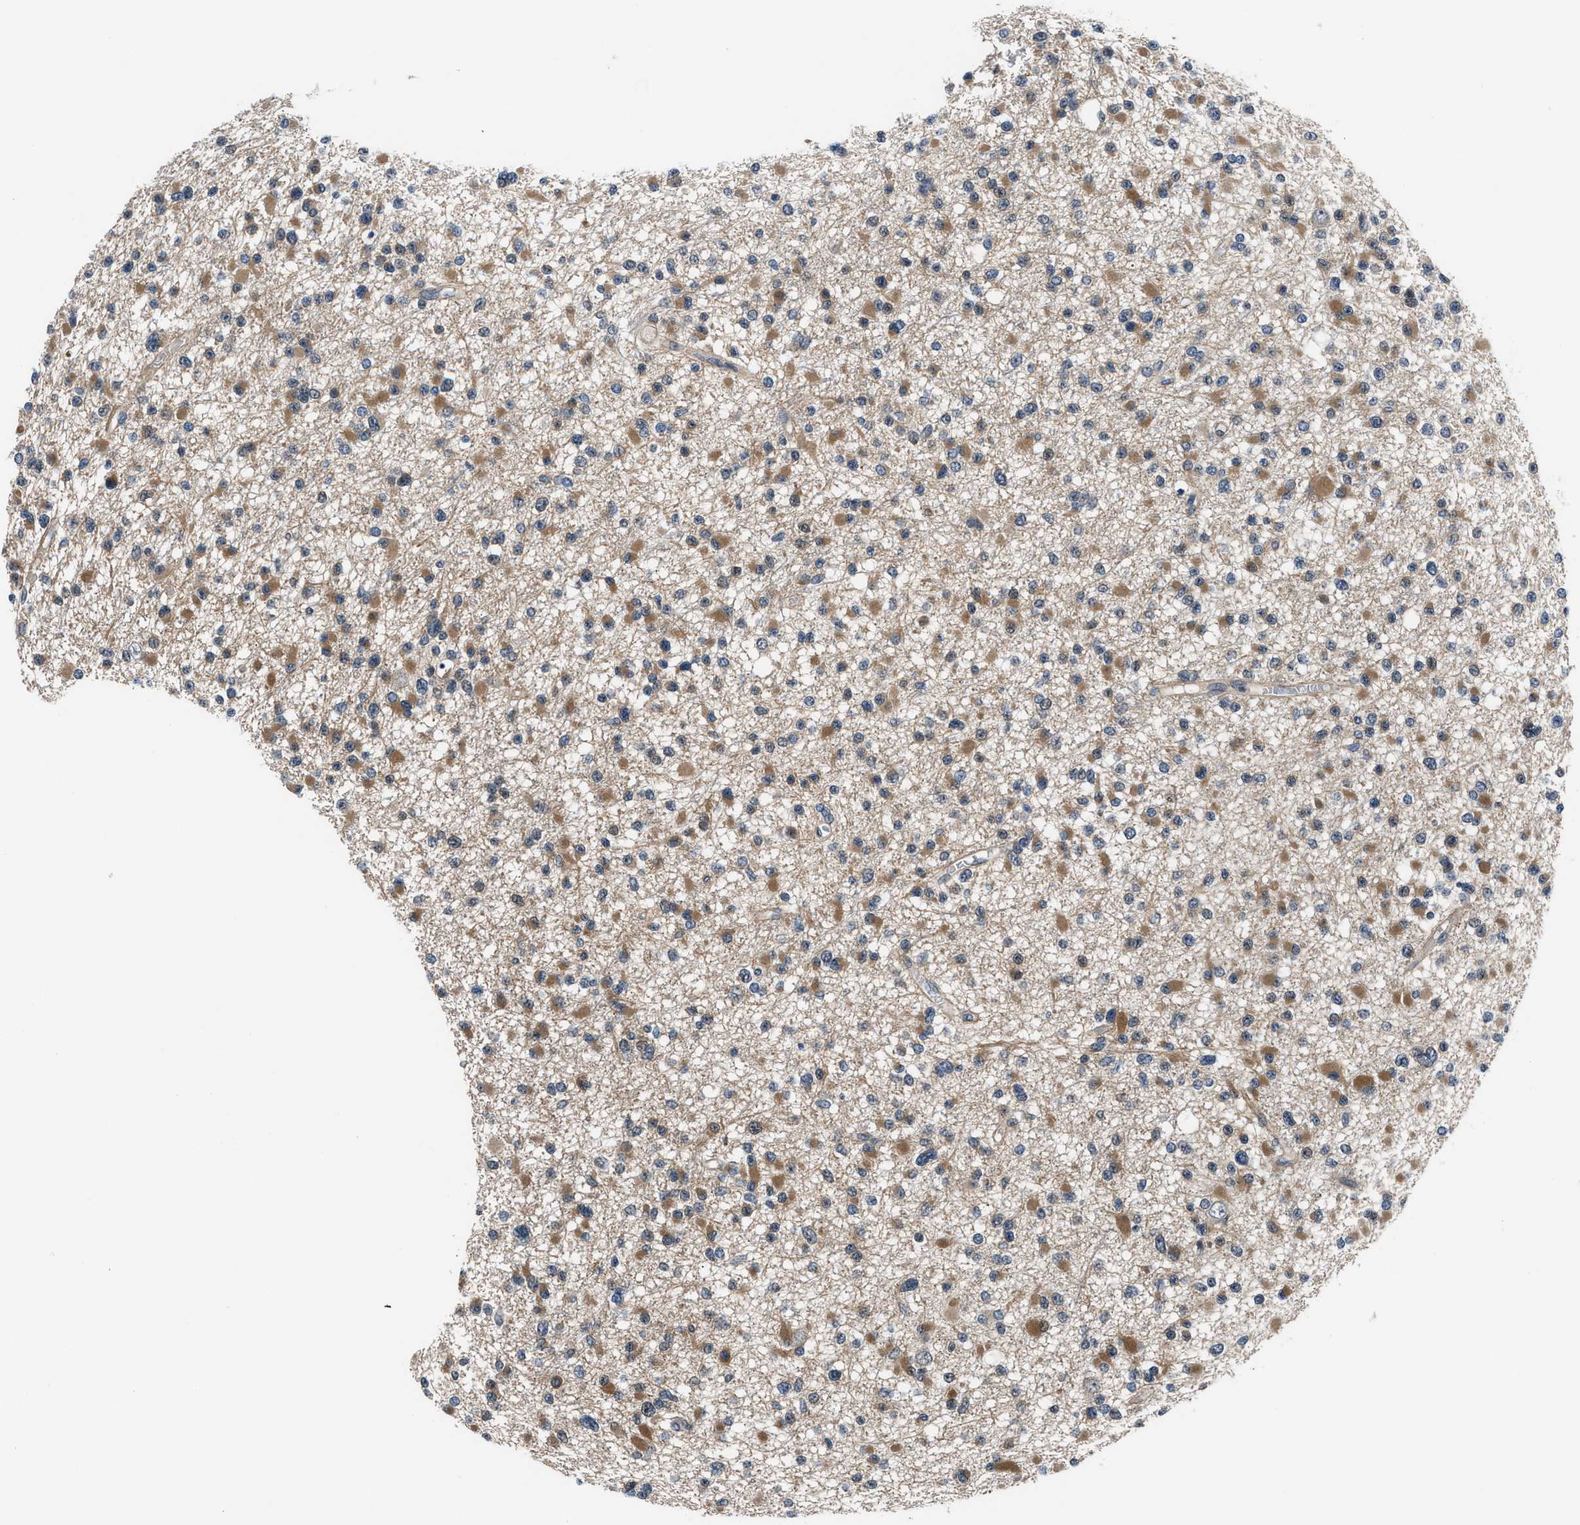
{"staining": {"intensity": "moderate", "quantity": ">75%", "location": "cytoplasmic/membranous"}, "tissue": "glioma", "cell_type": "Tumor cells", "image_type": "cancer", "snomed": [{"axis": "morphology", "description": "Glioma, malignant, Low grade"}, {"axis": "topography", "description": "Brain"}], "caption": "A high-resolution photomicrograph shows immunohistochemistry (IHC) staining of glioma, which shows moderate cytoplasmic/membranous staining in approximately >75% of tumor cells.", "gene": "PRPSAP2", "patient": {"sex": "female", "age": 22}}